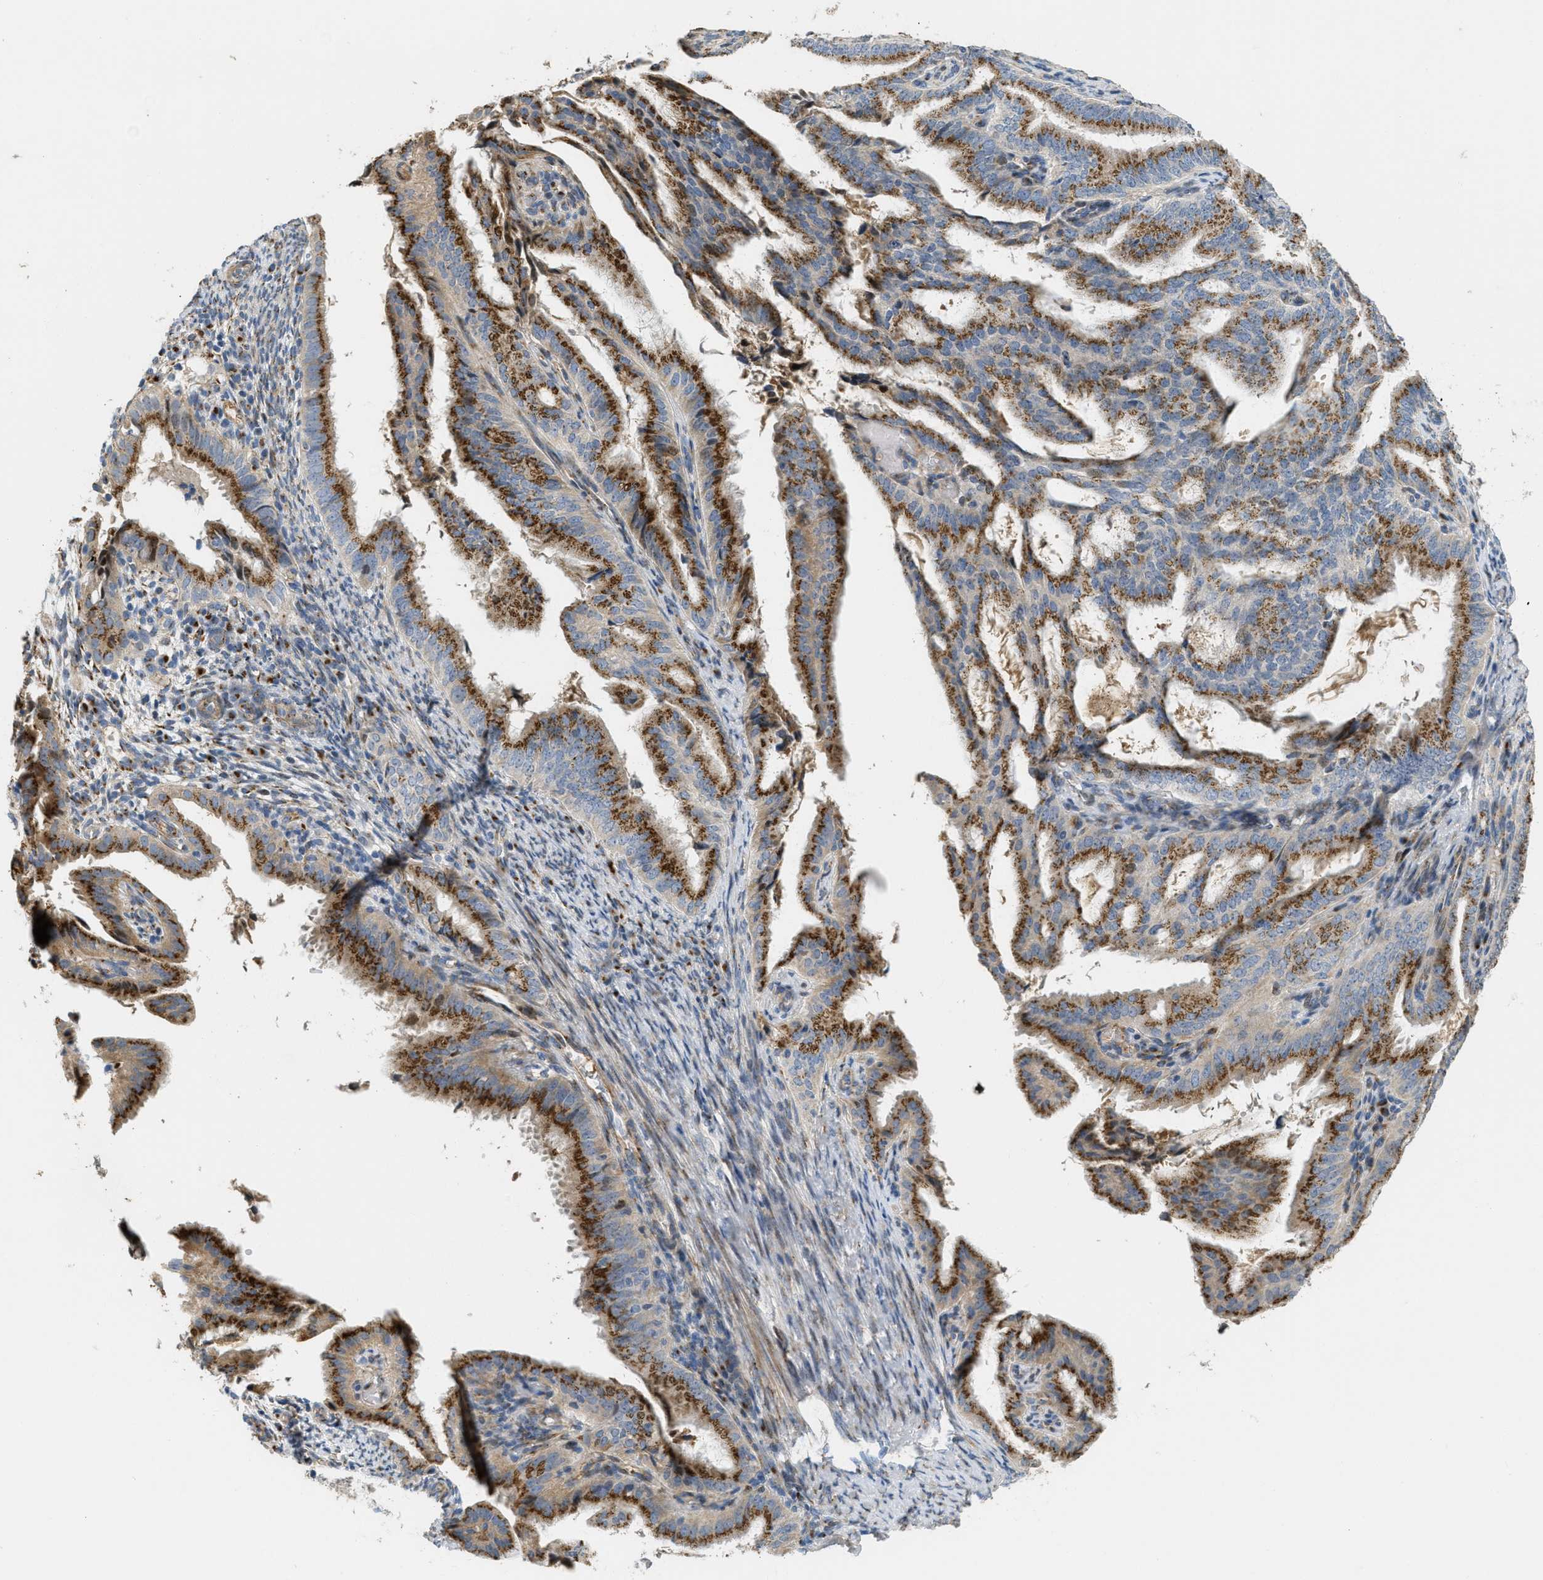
{"staining": {"intensity": "strong", "quantity": ">75%", "location": "cytoplasmic/membranous"}, "tissue": "endometrial cancer", "cell_type": "Tumor cells", "image_type": "cancer", "snomed": [{"axis": "morphology", "description": "Adenocarcinoma, NOS"}, {"axis": "topography", "description": "Endometrium"}], "caption": "Immunohistochemistry (DAB) staining of endometrial adenocarcinoma shows strong cytoplasmic/membranous protein expression in approximately >75% of tumor cells. (brown staining indicates protein expression, while blue staining denotes nuclei).", "gene": "ZFPL1", "patient": {"sex": "female", "age": 58}}